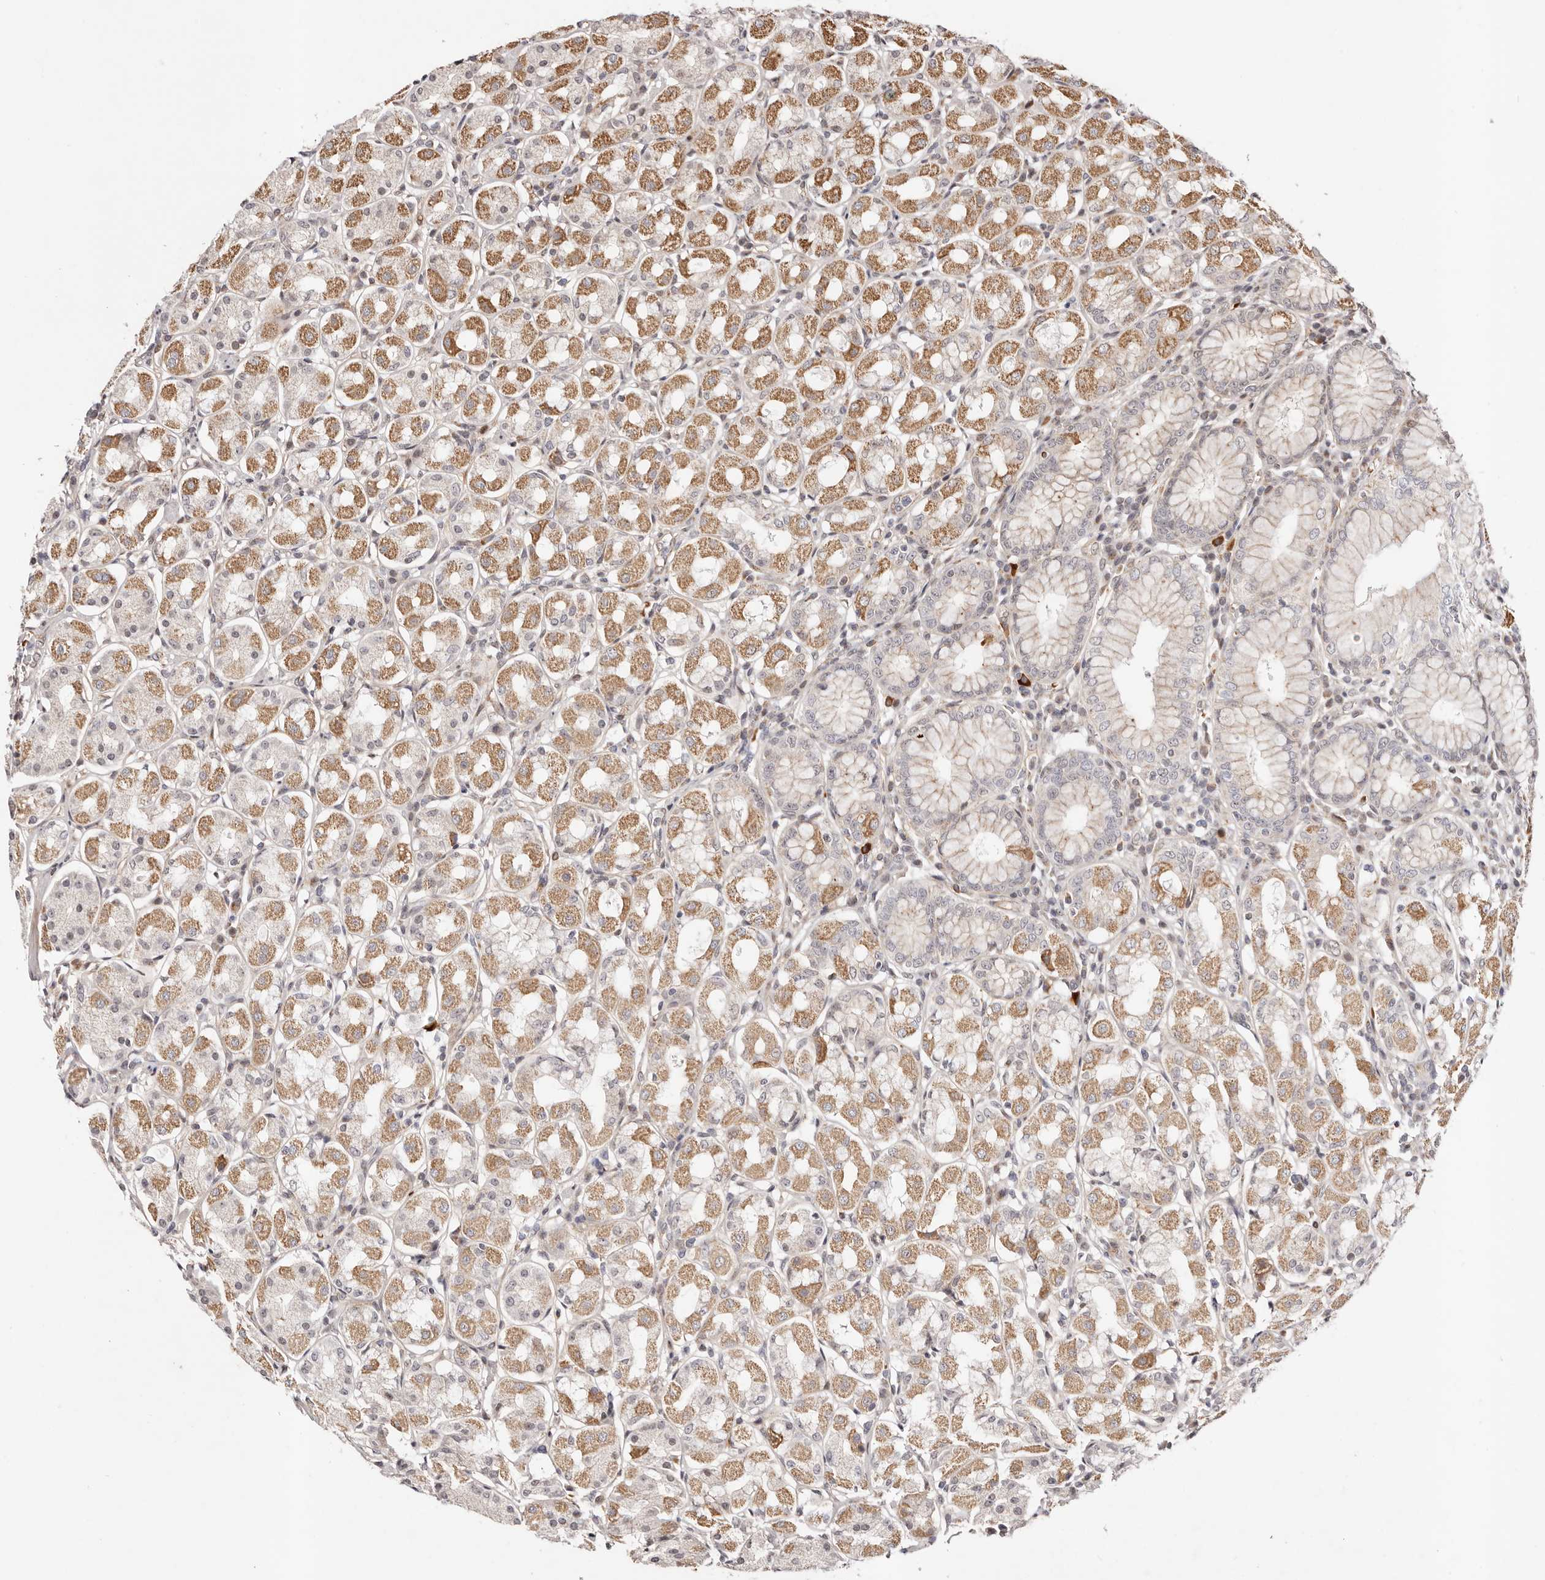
{"staining": {"intensity": "moderate", "quantity": "25%-75%", "location": "cytoplasmic/membranous"}, "tissue": "stomach", "cell_type": "Glandular cells", "image_type": "normal", "snomed": [{"axis": "morphology", "description": "Normal tissue, NOS"}, {"axis": "topography", "description": "Stomach"}, {"axis": "topography", "description": "Stomach, lower"}], "caption": "A medium amount of moderate cytoplasmic/membranous positivity is seen in approximately 25%-75% of glandular cells in normal stomach.", "gene": "WRN", "patient": {"sex": "female", "age": 56}}